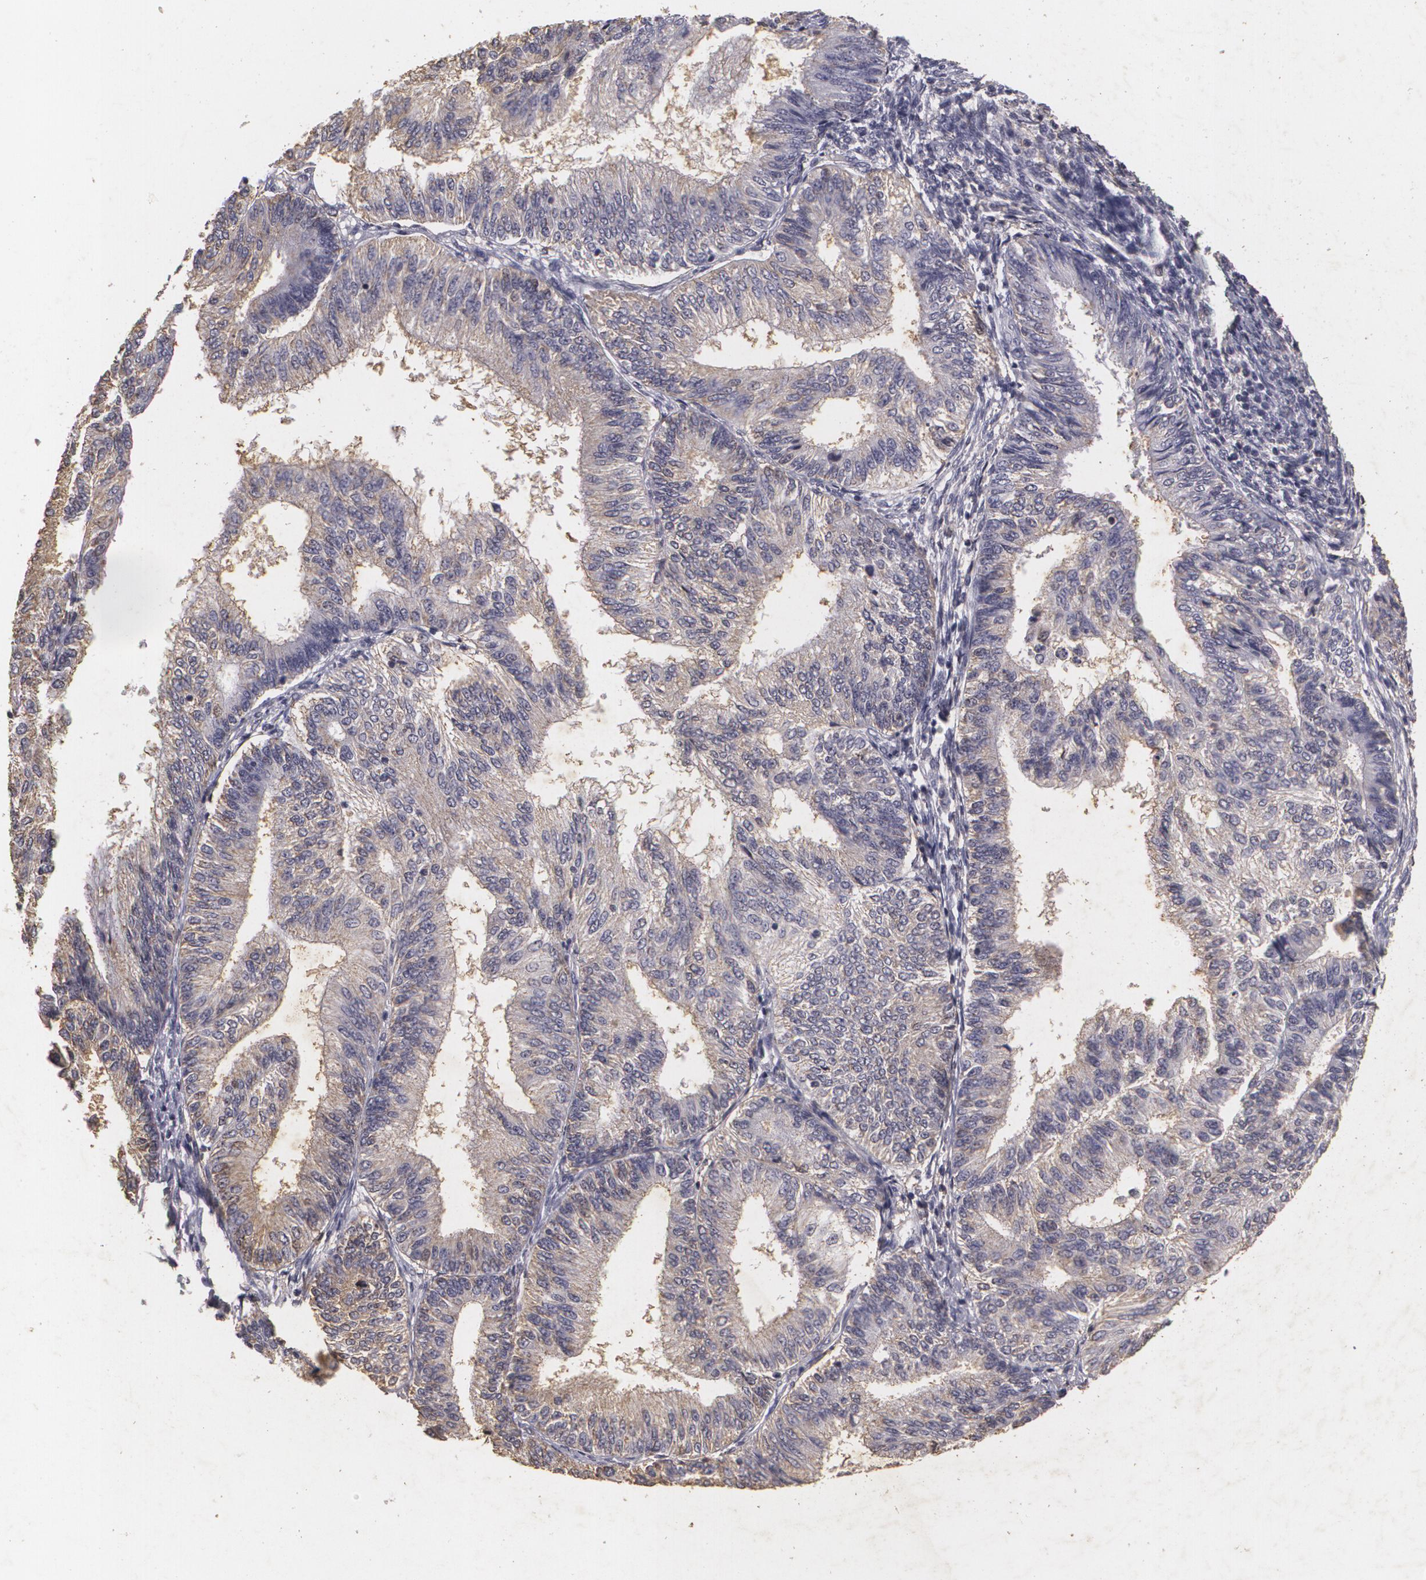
{"staining": {"intensity": "weak", "quantity": "25%-75%", "location": "cytoplasmic/membranous"}, "tissue": "endometrial cancer", "cell_type": "Tumor cells", "image_type": "cancer", "snomed": [{"axis": "morphology", "description": "Adenocarcinoma, NOS"}, {"axis": "topography", "description": "Endometrium"}], "caption": "Protein expression analysis of endometrial cancer (adenocarcinoma) shows weak cytoplasmic/membranous expression in approximately 25%-75% of tumor cells. The protein is stained brown, and the nuclei are stained in blue (DAB IHC with brightfield microscopy, high magnification).", "gene": "KCNA4", "patient": {"sex": "female", "age": 55}}